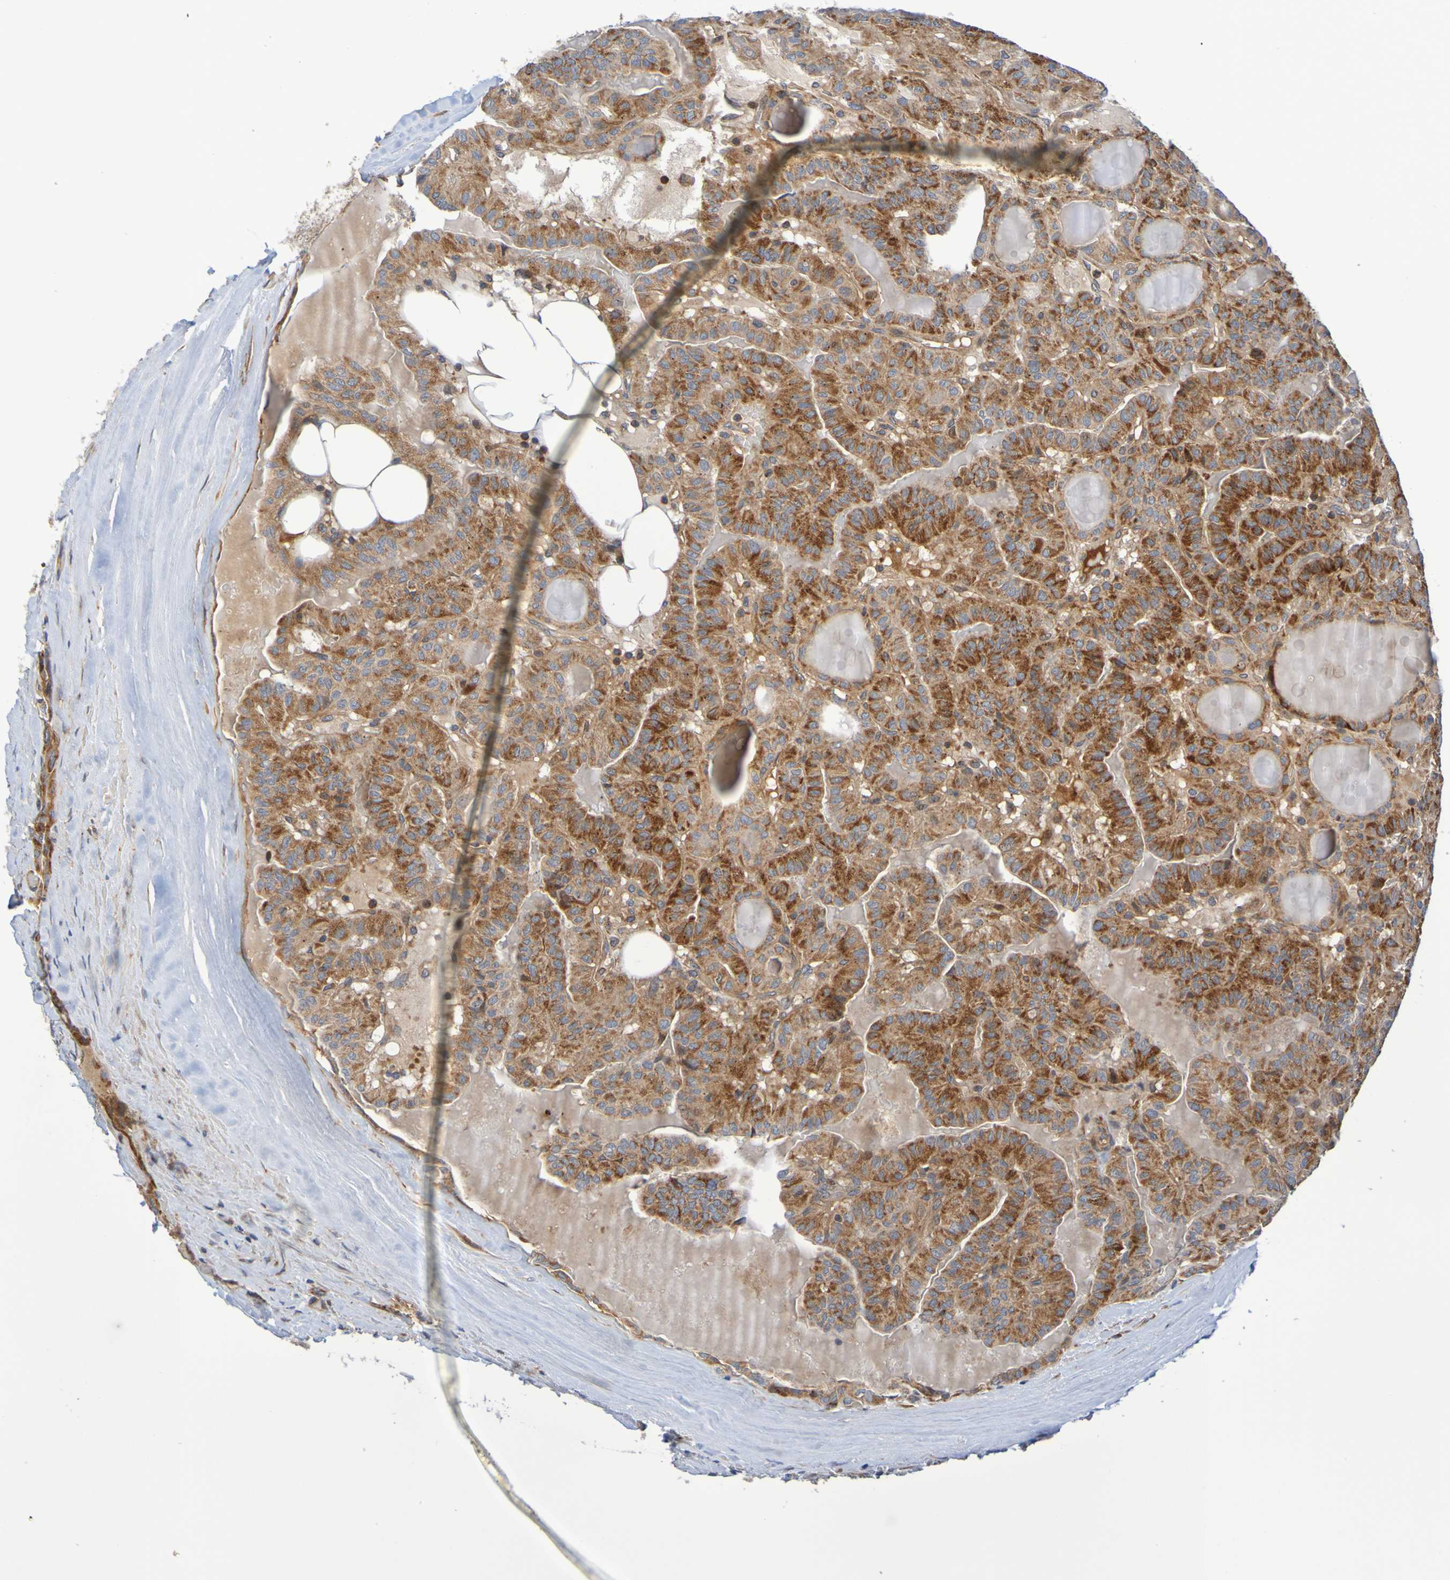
{"staining": {"intensity": "strong", "quantity": ">75%", "location": "cytoplasmic/membranous"}, "tissue": "thyroid cancer", "cell_type": "Tumor cells", "image_type": "cancer", "snomed": [{"axis": "morphology", "description": "Papillary adenocarcinoma, NOS"}, {"axis": "topography", "description": "Thyroid gland"}], "caption": "Immunohistochemistry (IHC) micrograph of human thyroid papillary adenocarcinoma stained for a protein (brown), which demonstrates high levels of strong cytoplasmic/membranous staining in about >75% of tumor cells.", "gene": "CCDC51", "patient": {"sex": "male", "age": 77}}